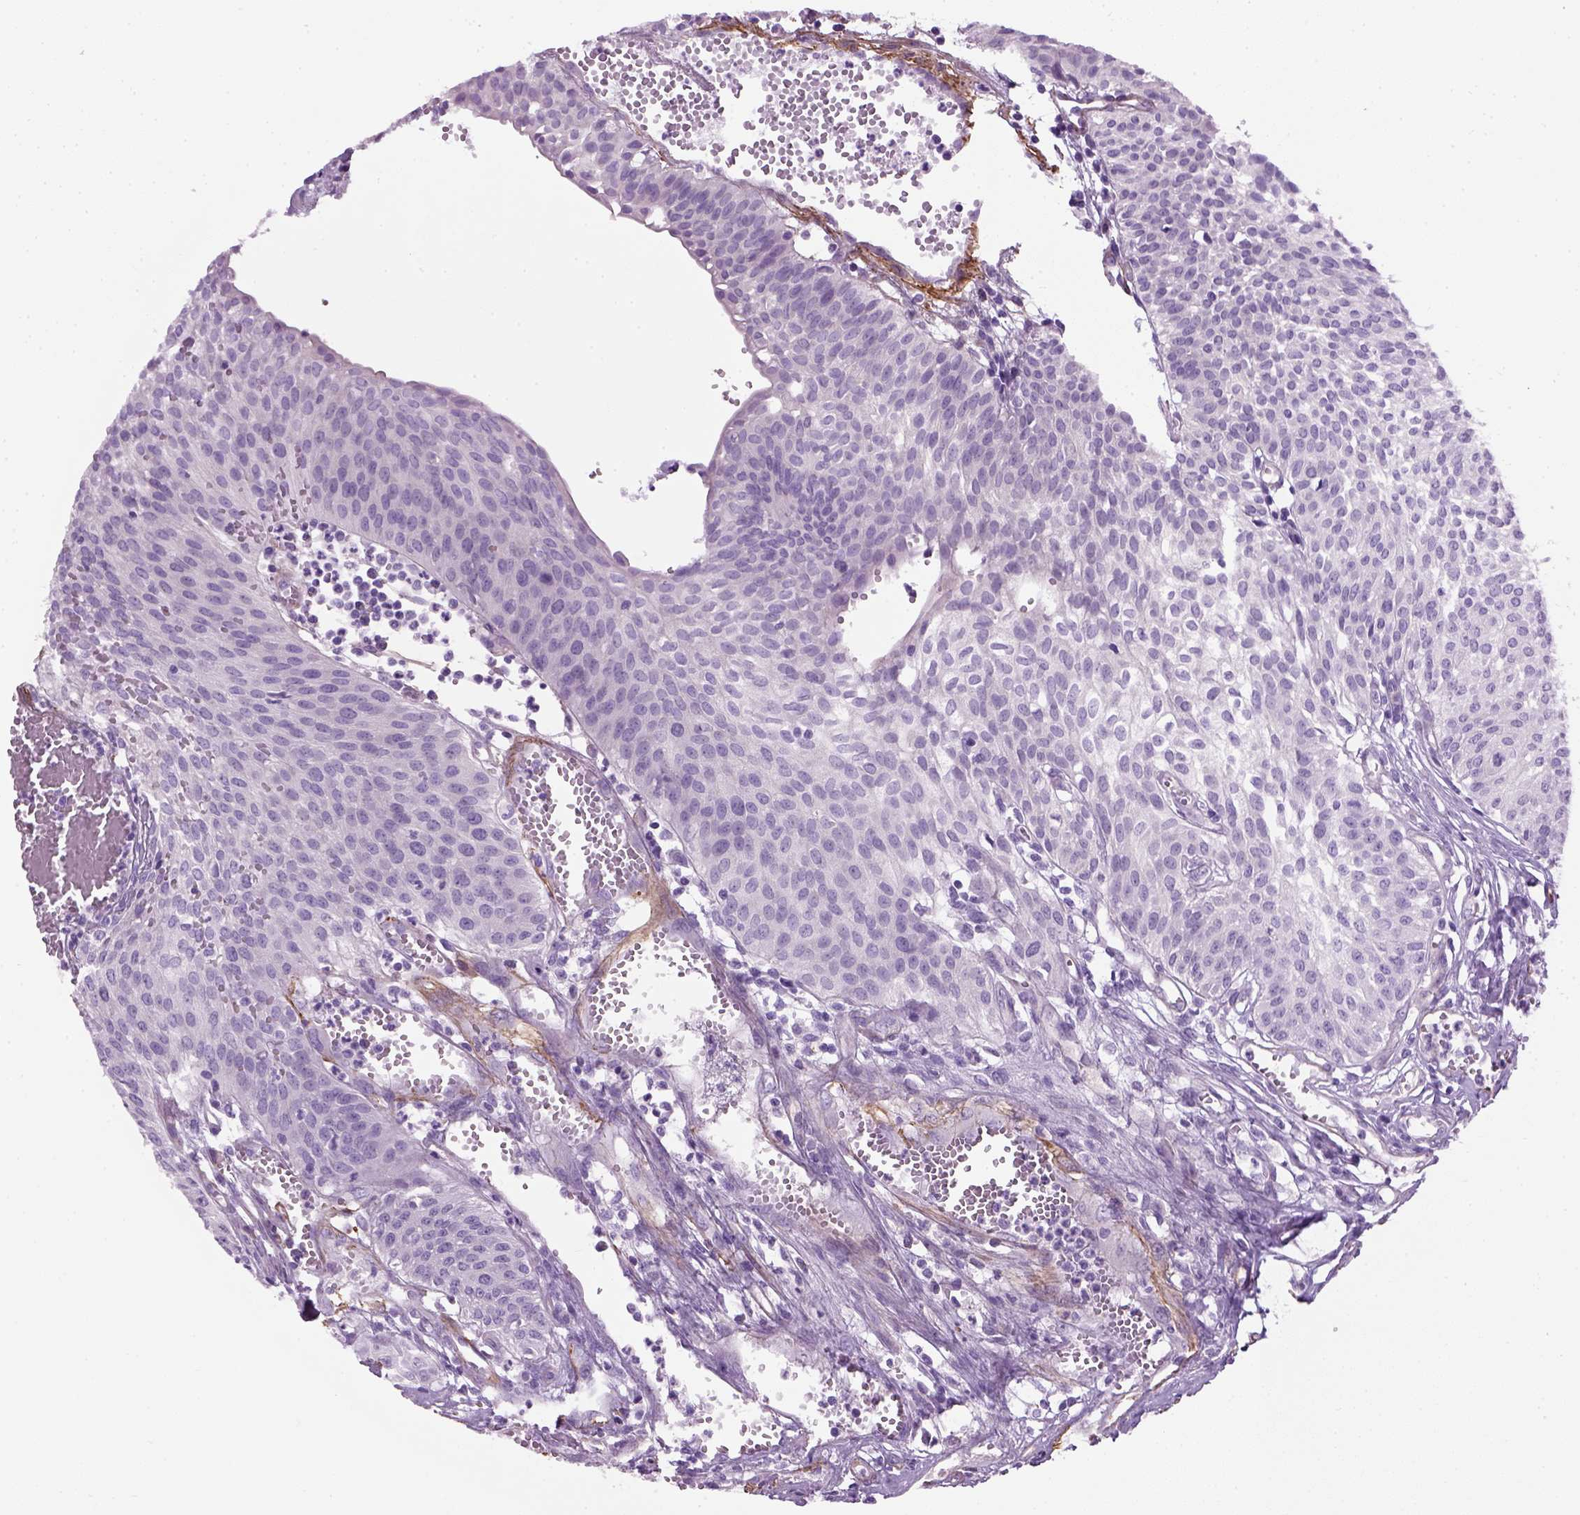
{"staining": {"intensity": "negative", "quantity": "none", "location": "none"}, "tissue": "urothelial cancer", "cell_type": "Tumor cells", "image_type": "cancer", "snomed": [{"axis": "morphology", "description": "Urothelial carcinoma, High grade"}, {"axis": "topography", "description": "Urinary bladder"}], "caption": "Immunohistochemistry photomicrograph of human high-grade urothelial carcinoma stained for a protein (brown), which reveals no positivity in tumor cells.", "gene": "FAM161A", "patient": {"sex": "male", "age": 57}}